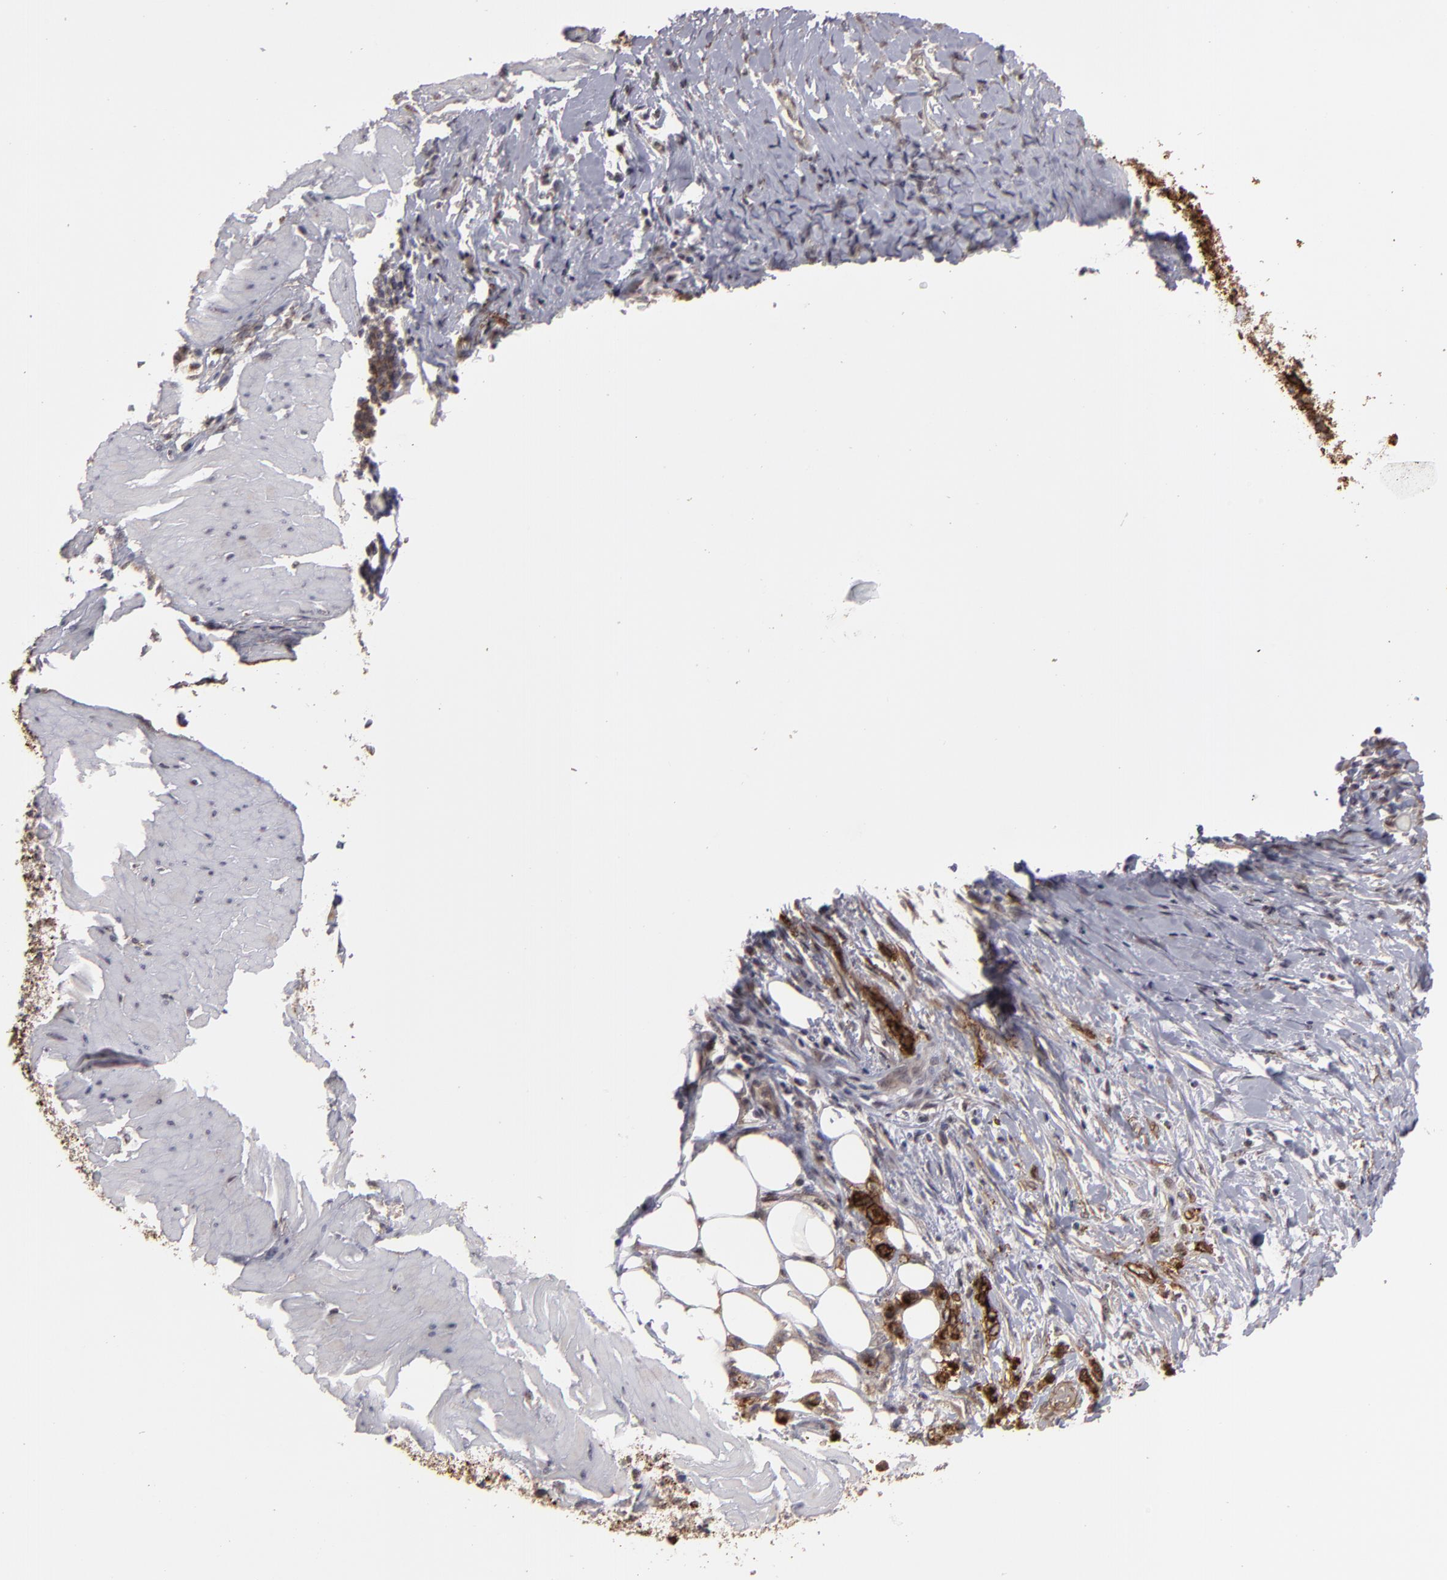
{"staining": {"intensity": "strong", "quantity": ">75%", "location": "cytoplasmic/membranous"}, "tissue": "stomach cancer", "cell_type": "Tumor cells", "image_type": "cancer", "snomed": [{"axis": "morphology", "description": "Adenocarcinoma, NOS"}, {"axis": "topography", "description": "Stomach, lower"}], "caption": "Immunohistochemical staining of human stomach adenocarcinoma reveals high levels of strong cytoplasmic/membranous positivity in about >75% of tumor cells.", "gene": "CD55", "patient": {"sex": "male", "age": 88}}